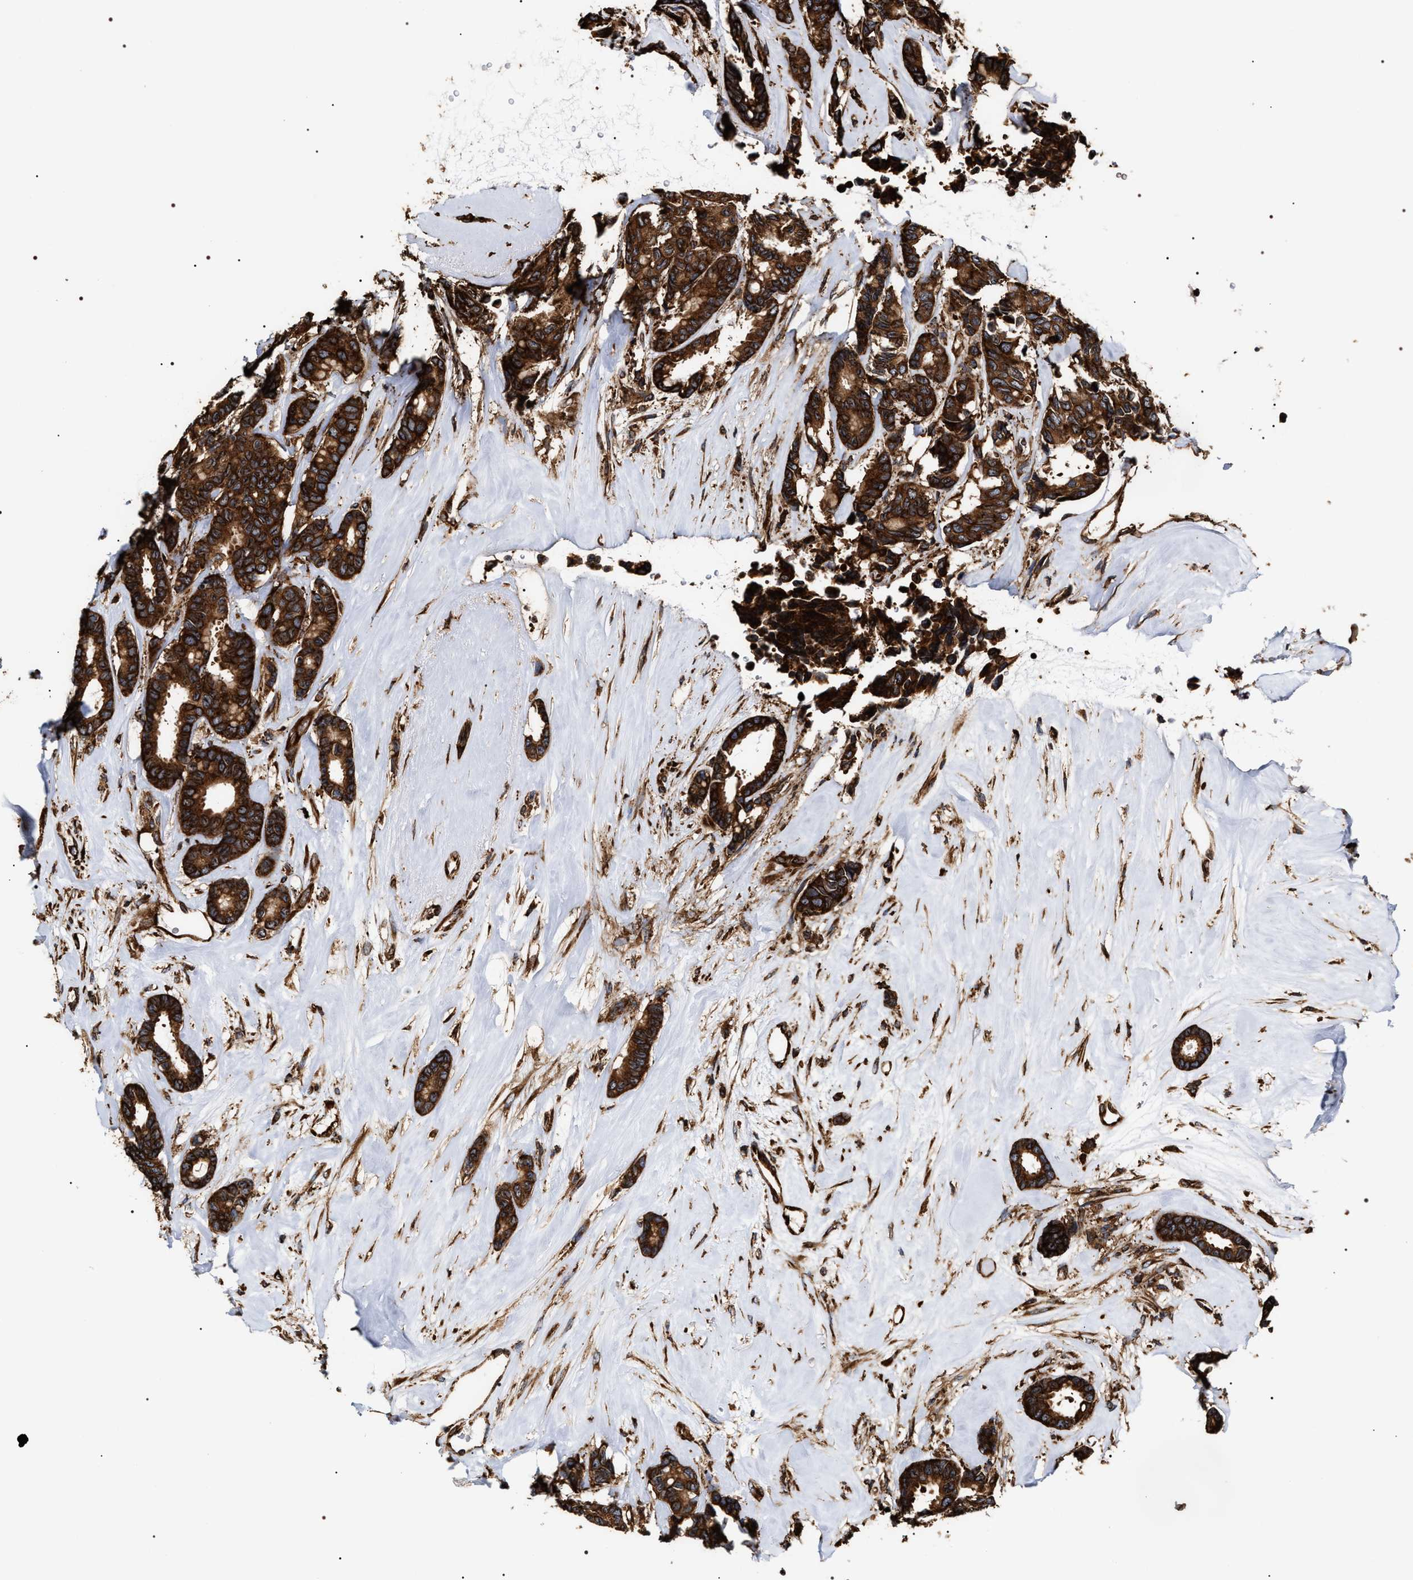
{"staining": {"intensity": "strong", "quantity": ">75%", "location": "cytoplasmic/membranous"}, "tissue": "breast cancer", "cell_type": "Tumor cells", "image_type": "cancer", "snomed": [{"axis": "morphology", "description": "Duct carcinoma"}, {"axis": "topography", "description": "Breast"}], "caption": "Breast cancer stained with a protein marker reveals strong staining in tumor cells.", "gene": "SERBP1", "patient": {"sex": "female", "age": 87}}